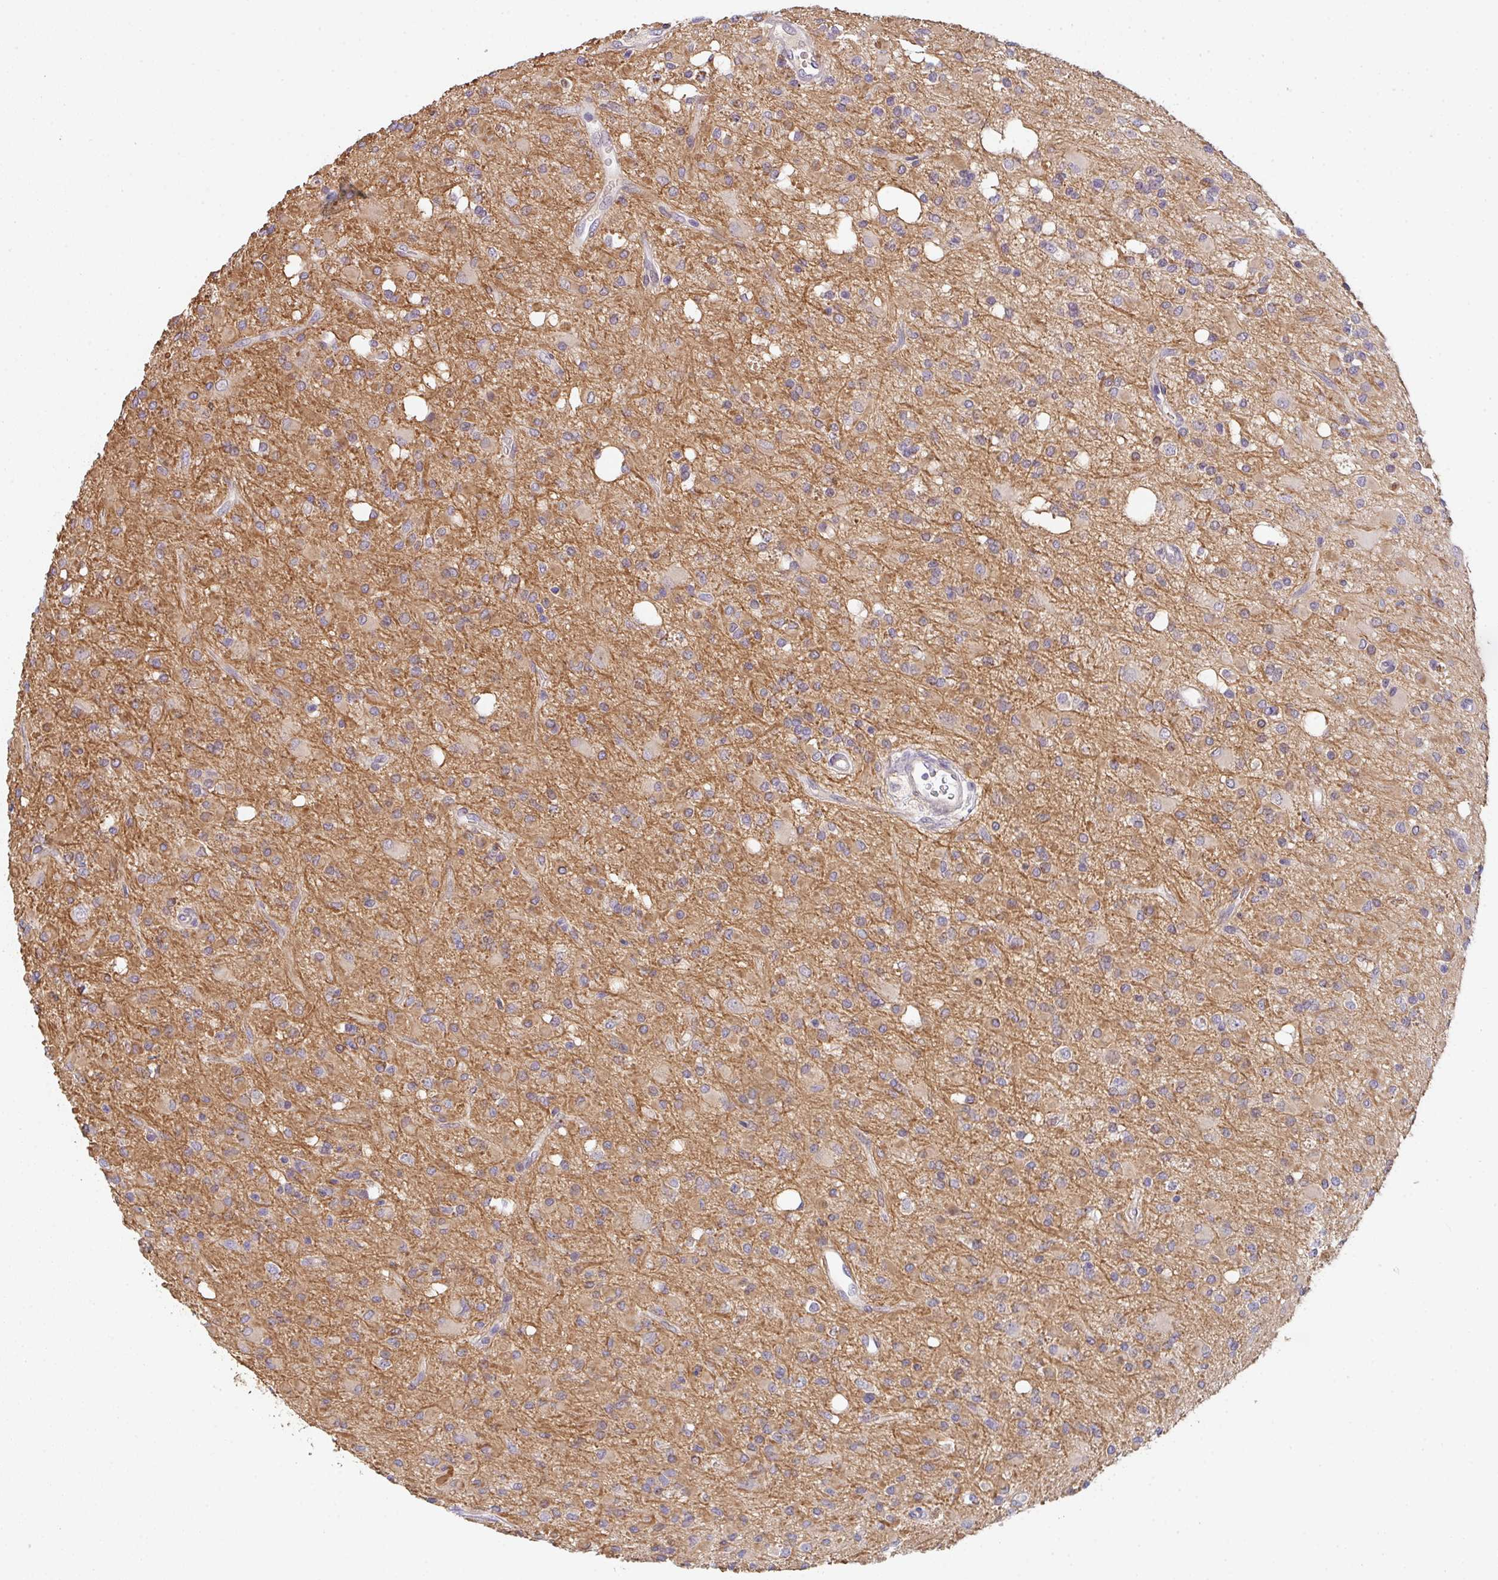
{"staining": {"intensity": "negative", "quantity": "none", "location": "none"}, "tissue": "glioma", "cell_type": "Tumor cells", "image_type": "cancer", "snomed": [{"axis": "morphology", "description": "Glioma, malignant, Low grade"}, {"axis": "topography", "description": "Brain"}], "caption": "Tumor cells show no significant positivity in malignant glioma (low-grade). (DAB IHC with hematoxylin counter stain).", "gene": "TNFRSF10A", "patient": {"sex": "female", "age": 33}}